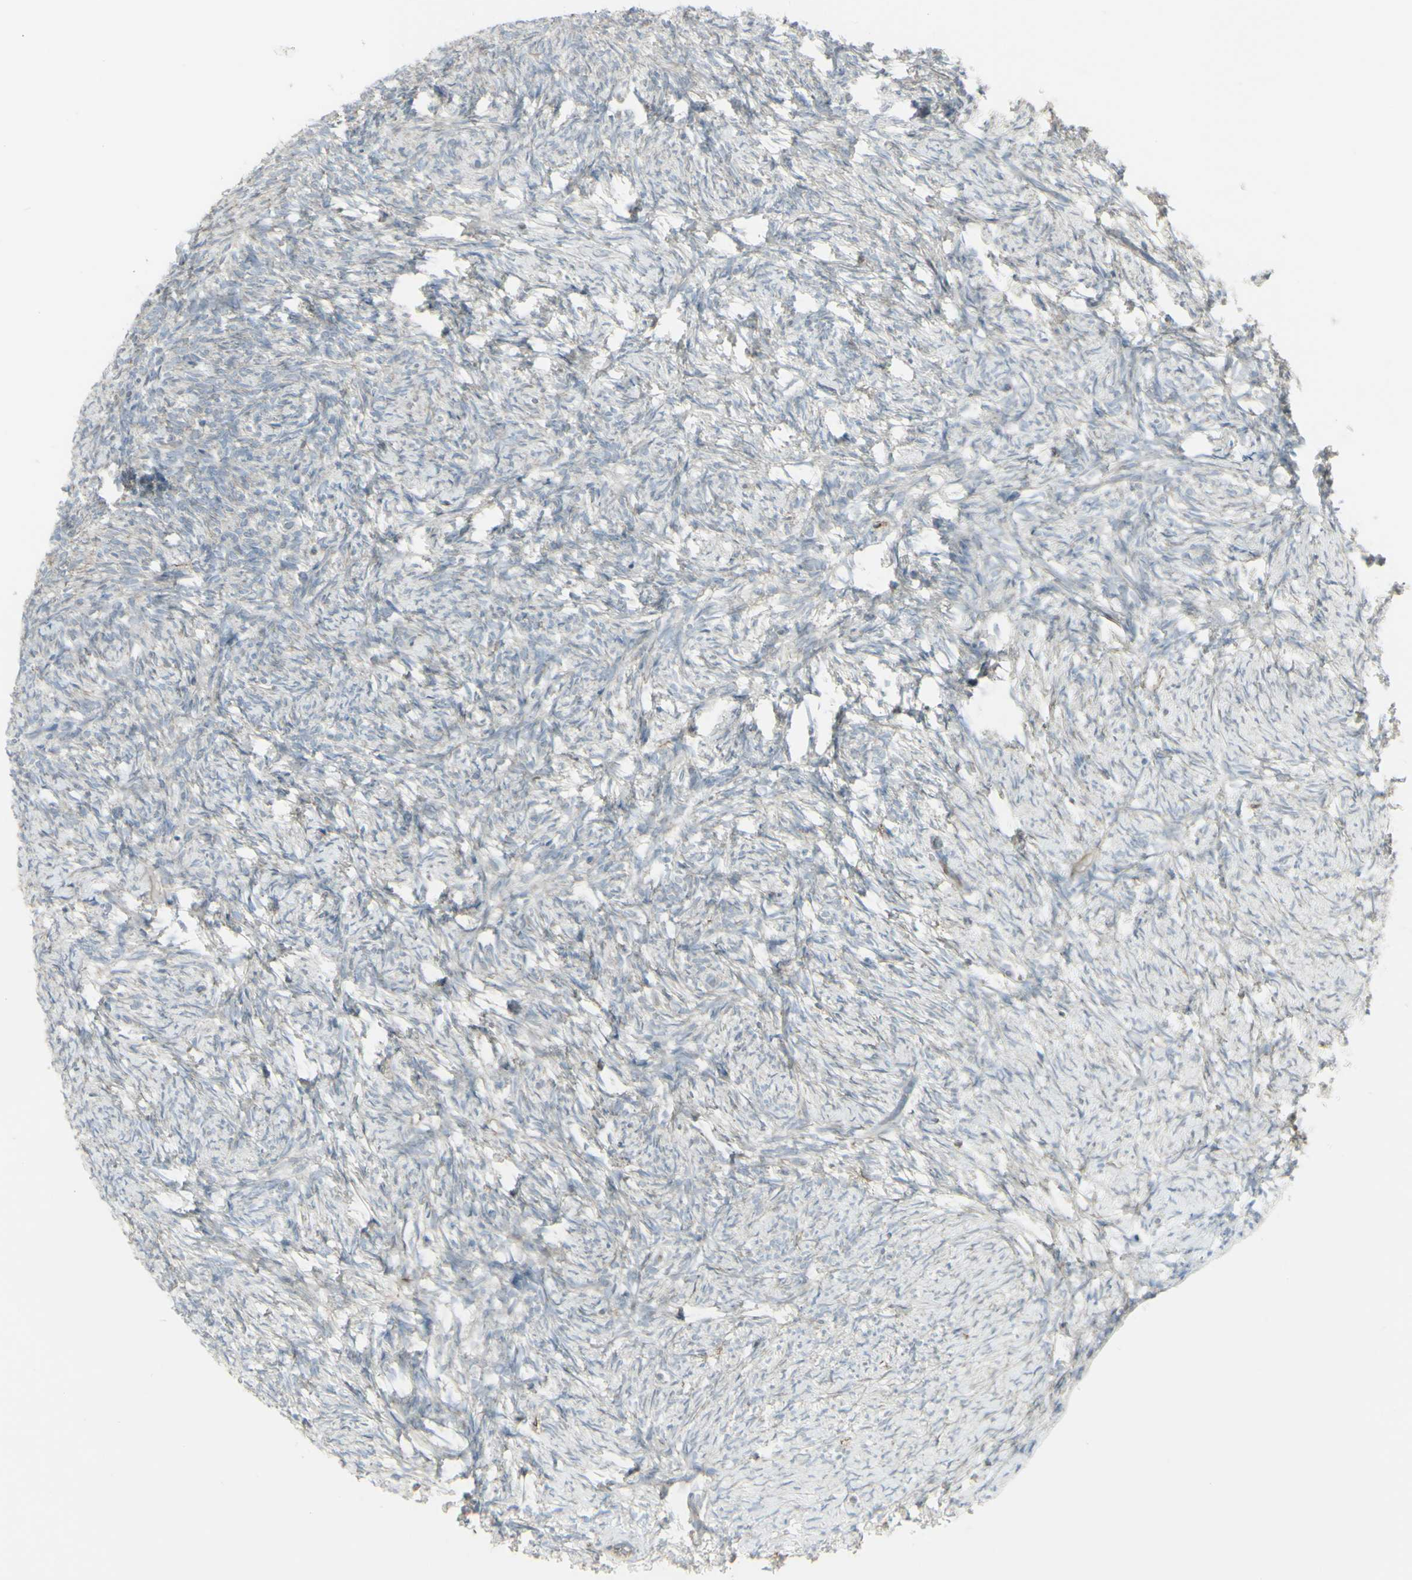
{"staining": {"intensity": "weak", "quantity": "<25%", "location": "cytoplasmic/membranous"}, "tissue": "ovary", "cell_type": "Ovarian stroma cells", "image_type": "normal", "snomed": [{"axis": "morphology", "description": "Normal tissue, NOS"}, {"axis": "topography", "description": "Ovary"}], "caption": "Immunohistochemistry (IHC) of unremarkable human ovary exhibits no expression in ovarian stroma cells.", "gene": "GALNT6", "patient": {"sex": "female", "age": 60}}